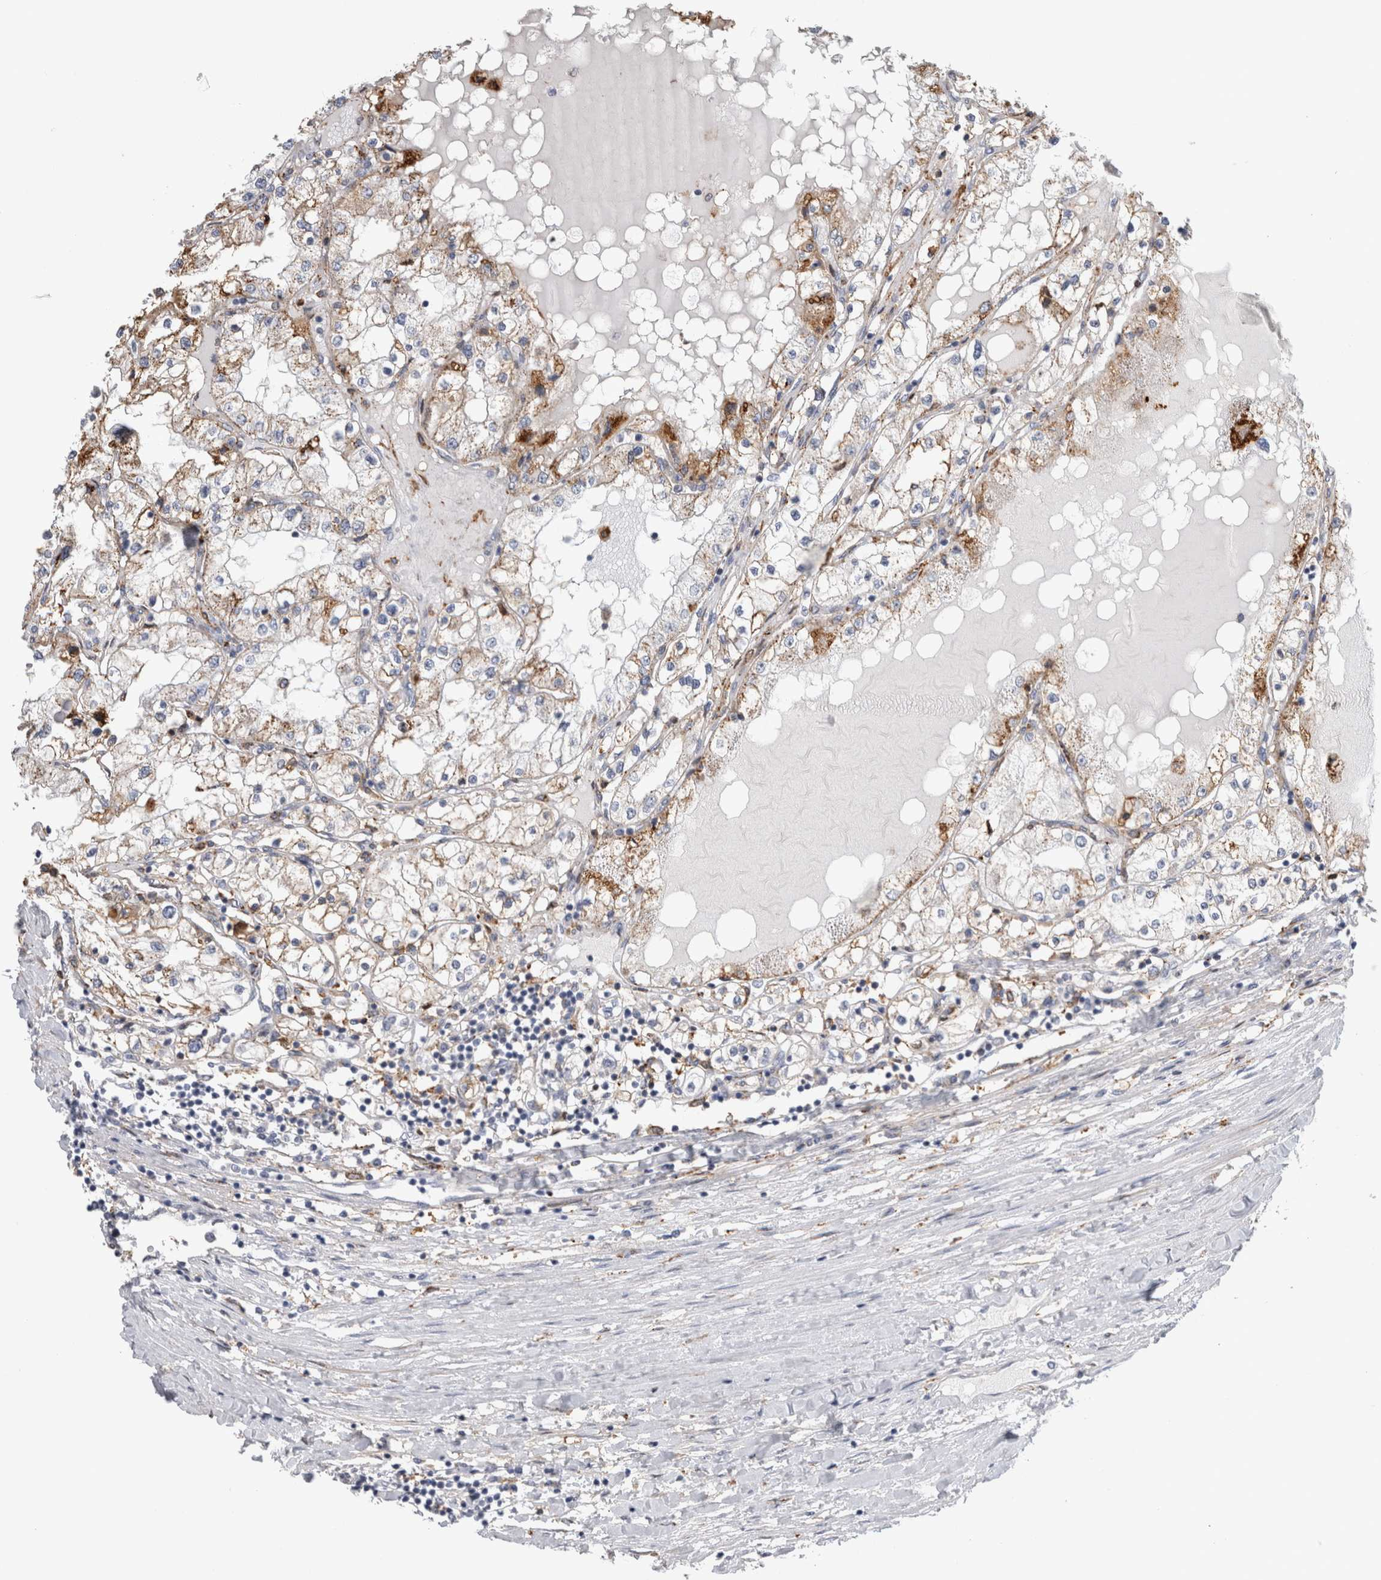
{"staining": {"intensity": "moderate", "quantity": "<25%", "location": "cytoplasmic/membranous"}, "tissue": "renal cancer", "cell_type": "Tumor cells", "image_type": "cancer", "snomed": [{"axis": "morphology", "description": "Adenocarcinoma, NOS"}, {"axis": "topography", "description": "Kidney"}], "caption": "Adenocarcinoma (renal) stained for a protein shows moderate cytoplasmic/membranous positivity in tumor cells.", "gene": "DNAJC24", "patient": {"sex": "male", "age": 68}}